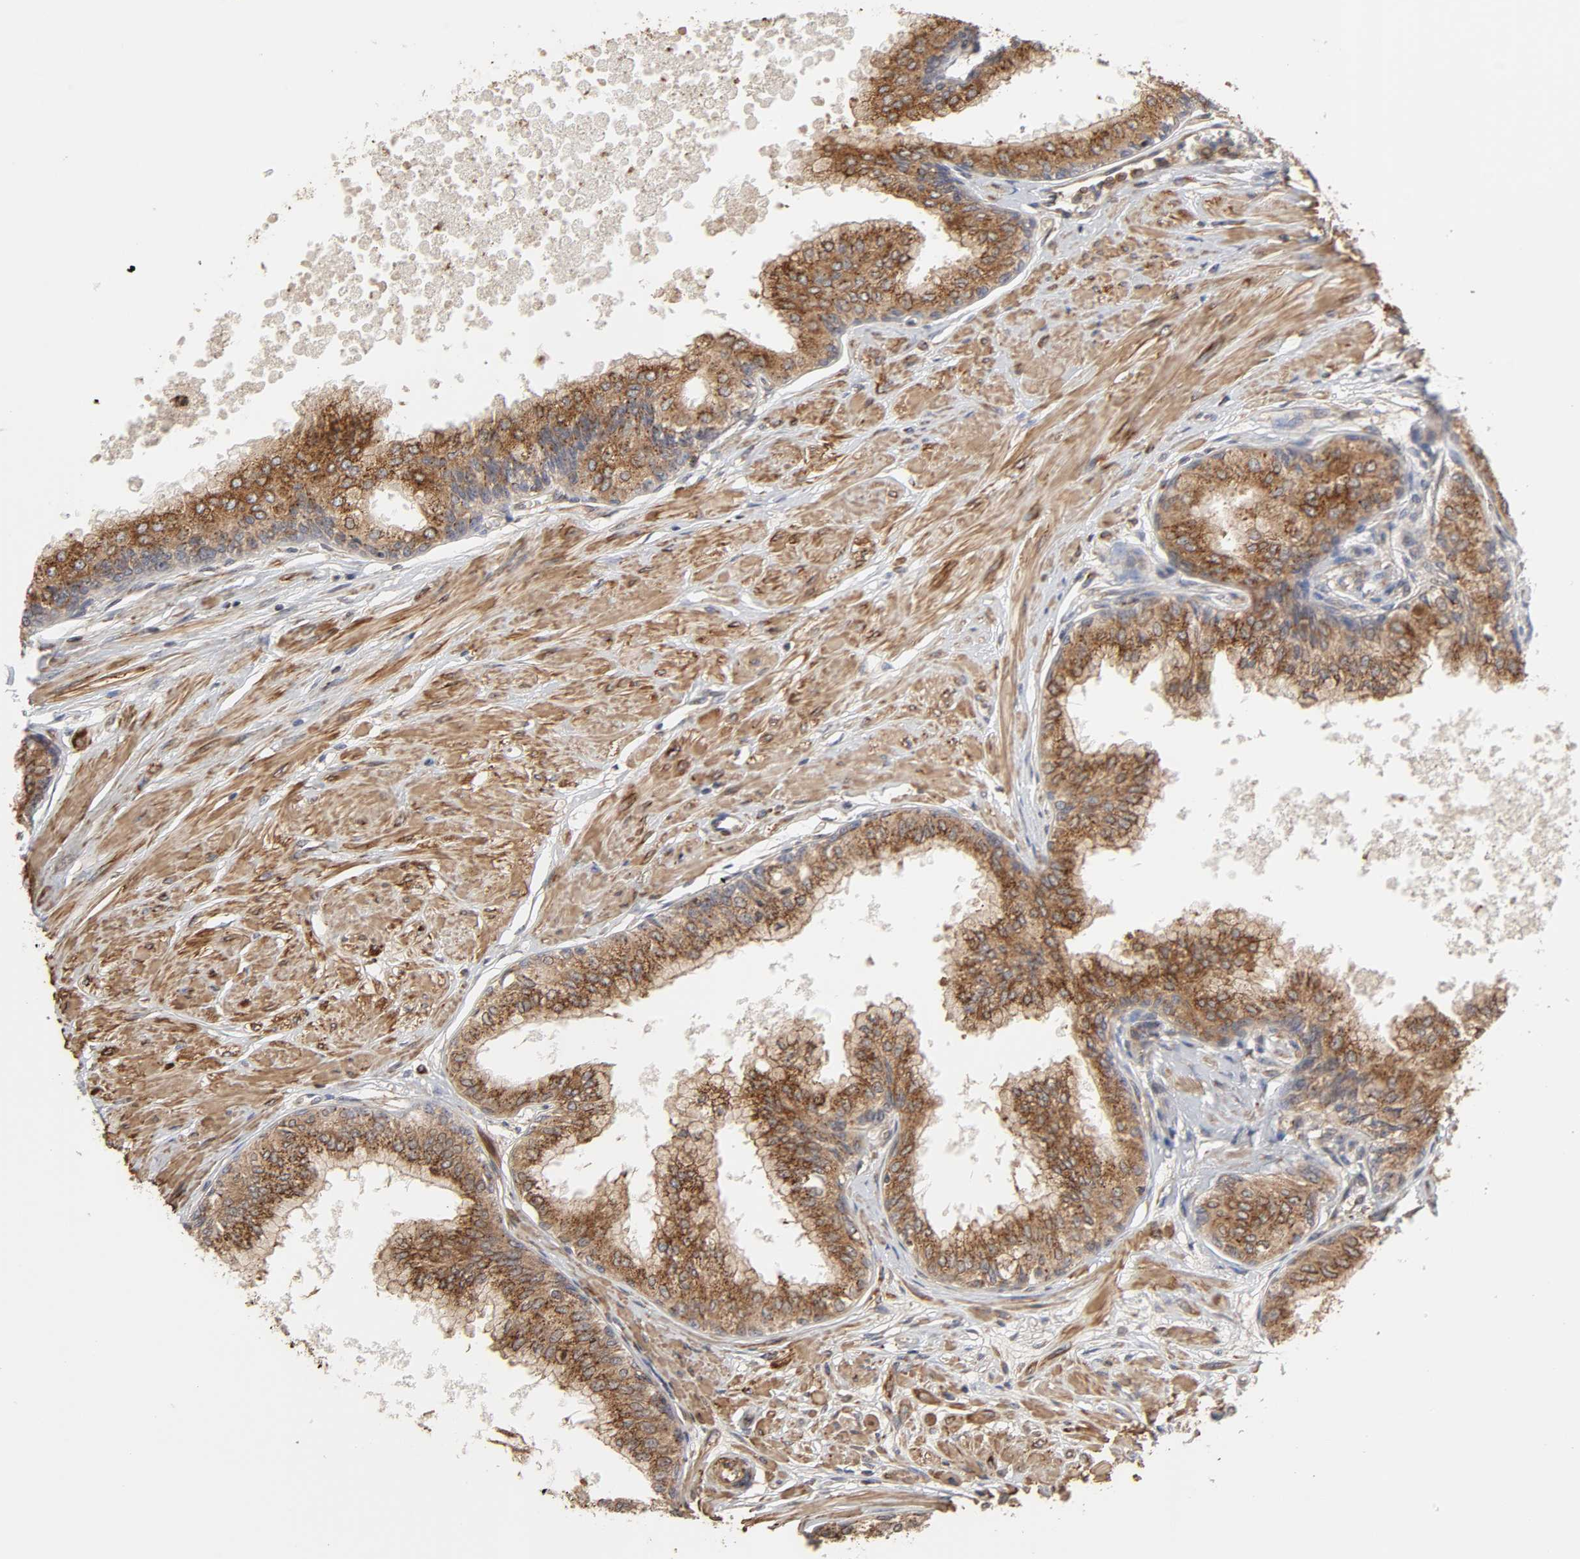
{"staining": {"intensity": "strong", "quantity": ">75%", "location": "cytoplasmic/membranous"}, "tissue": "prostate", "cell_type": "Glandular cells", "image_type": "normal", "snomed": [{"axis": "morphology", "description": "Normal tissue, NOS"}, {"axis": "topography", "description": "Prostate"}, {"axis": "topography", "description": "Seminal veicle"}], "caption": "Immunohistochemical staining of unremarkable prostate reveals >75% levels of strong cytoplasmic/membranous protein positivity in about >75% of glandular cells.", "gene": "GNPTG", "patient": {"sex": "male", "age": 60}}